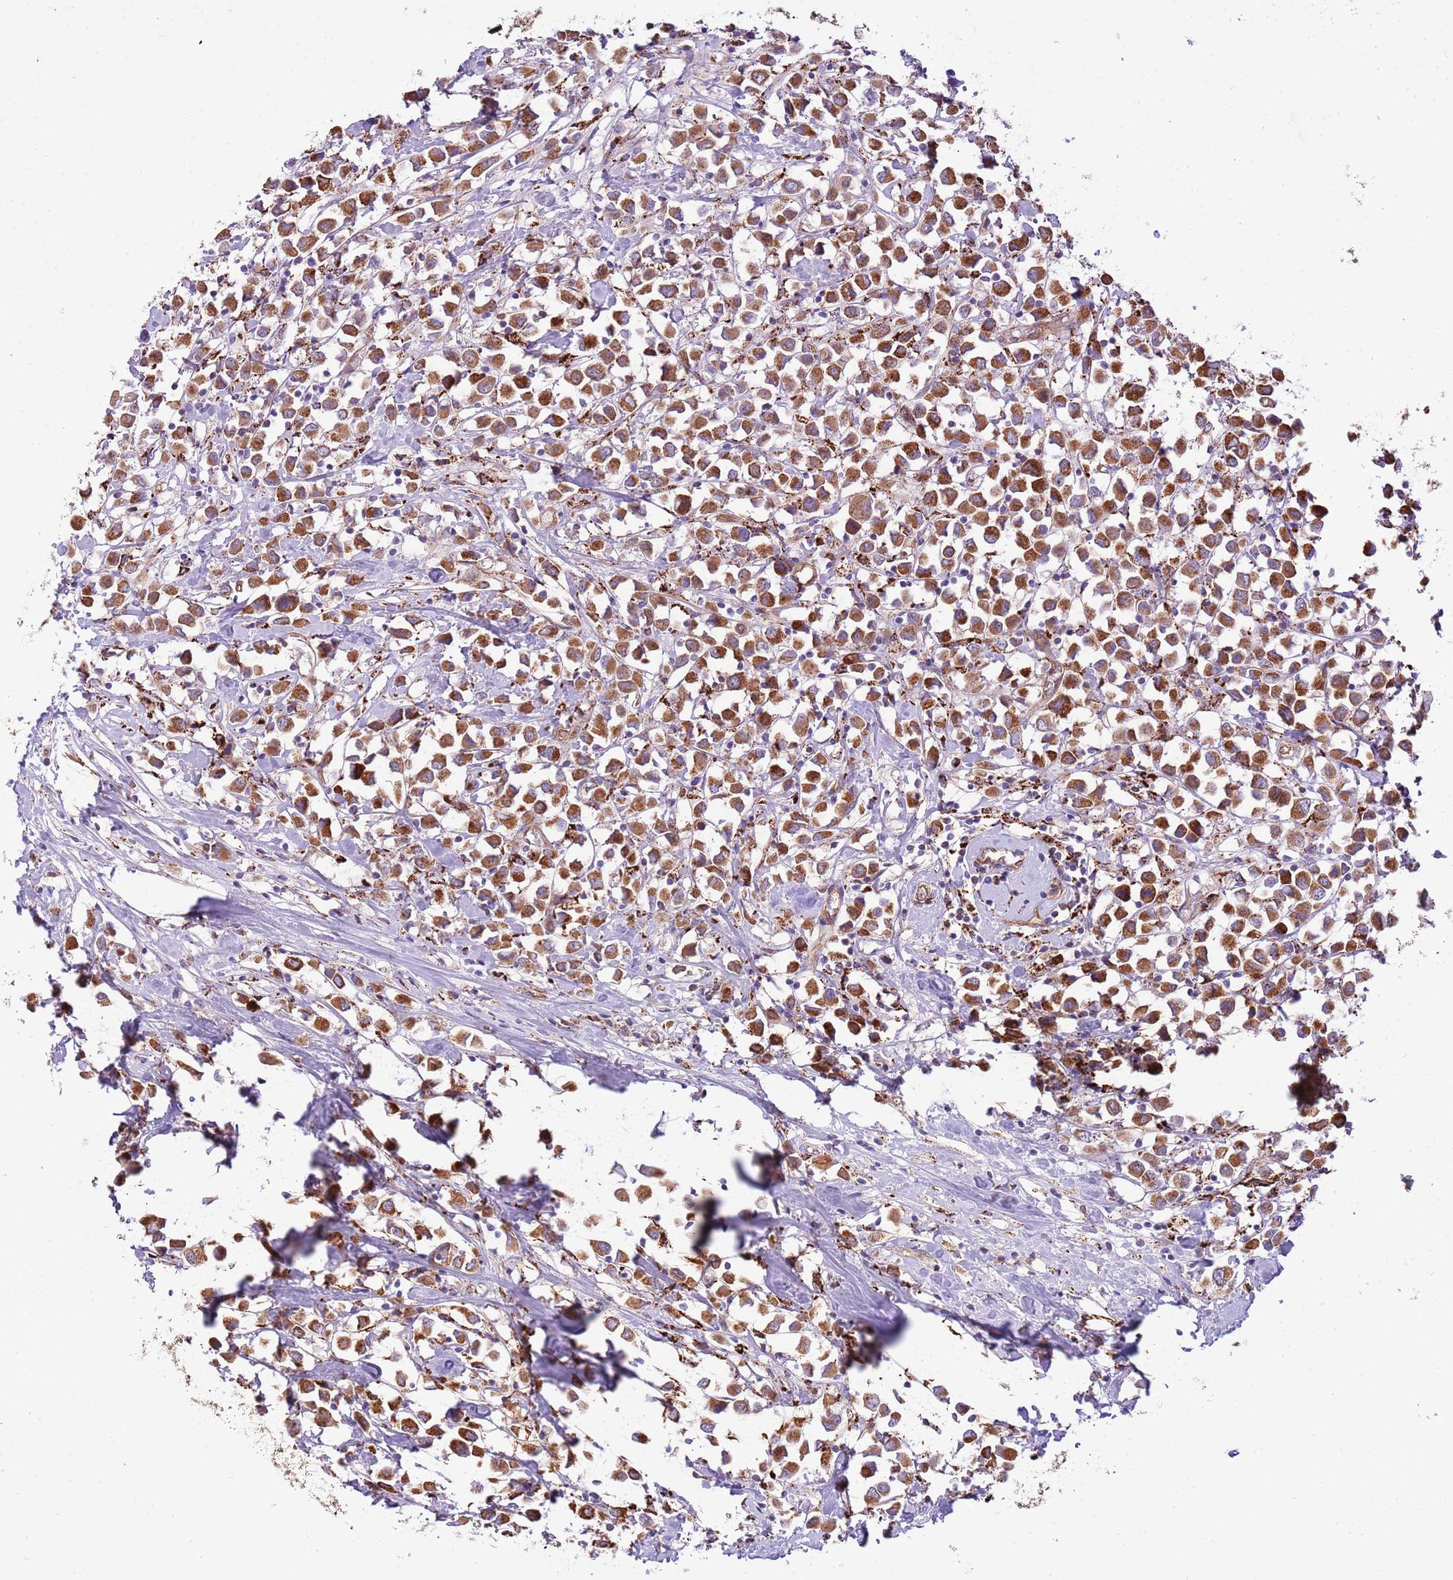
{"staining": {"intensity": "strong", "quantity": ">75%", "location": "cytoplasmic/membranous"}, "tissue": "breast cancer", "cell_type": "Tumor cells", "image_type": "cancer", "snomed": [{"axis": "morphology", "description": "Duct carcinoma"}, {"axis": "topography", "description": "Breast"}], "caption": "The image shows a brown stain indicating the presence of a protein in the cytoplasmic/membranous of tumor cells in breast cancer (invasive ductal carcinoma).", "gene": "DOCK6", "patient": {"sex": "female", "age": 61}}